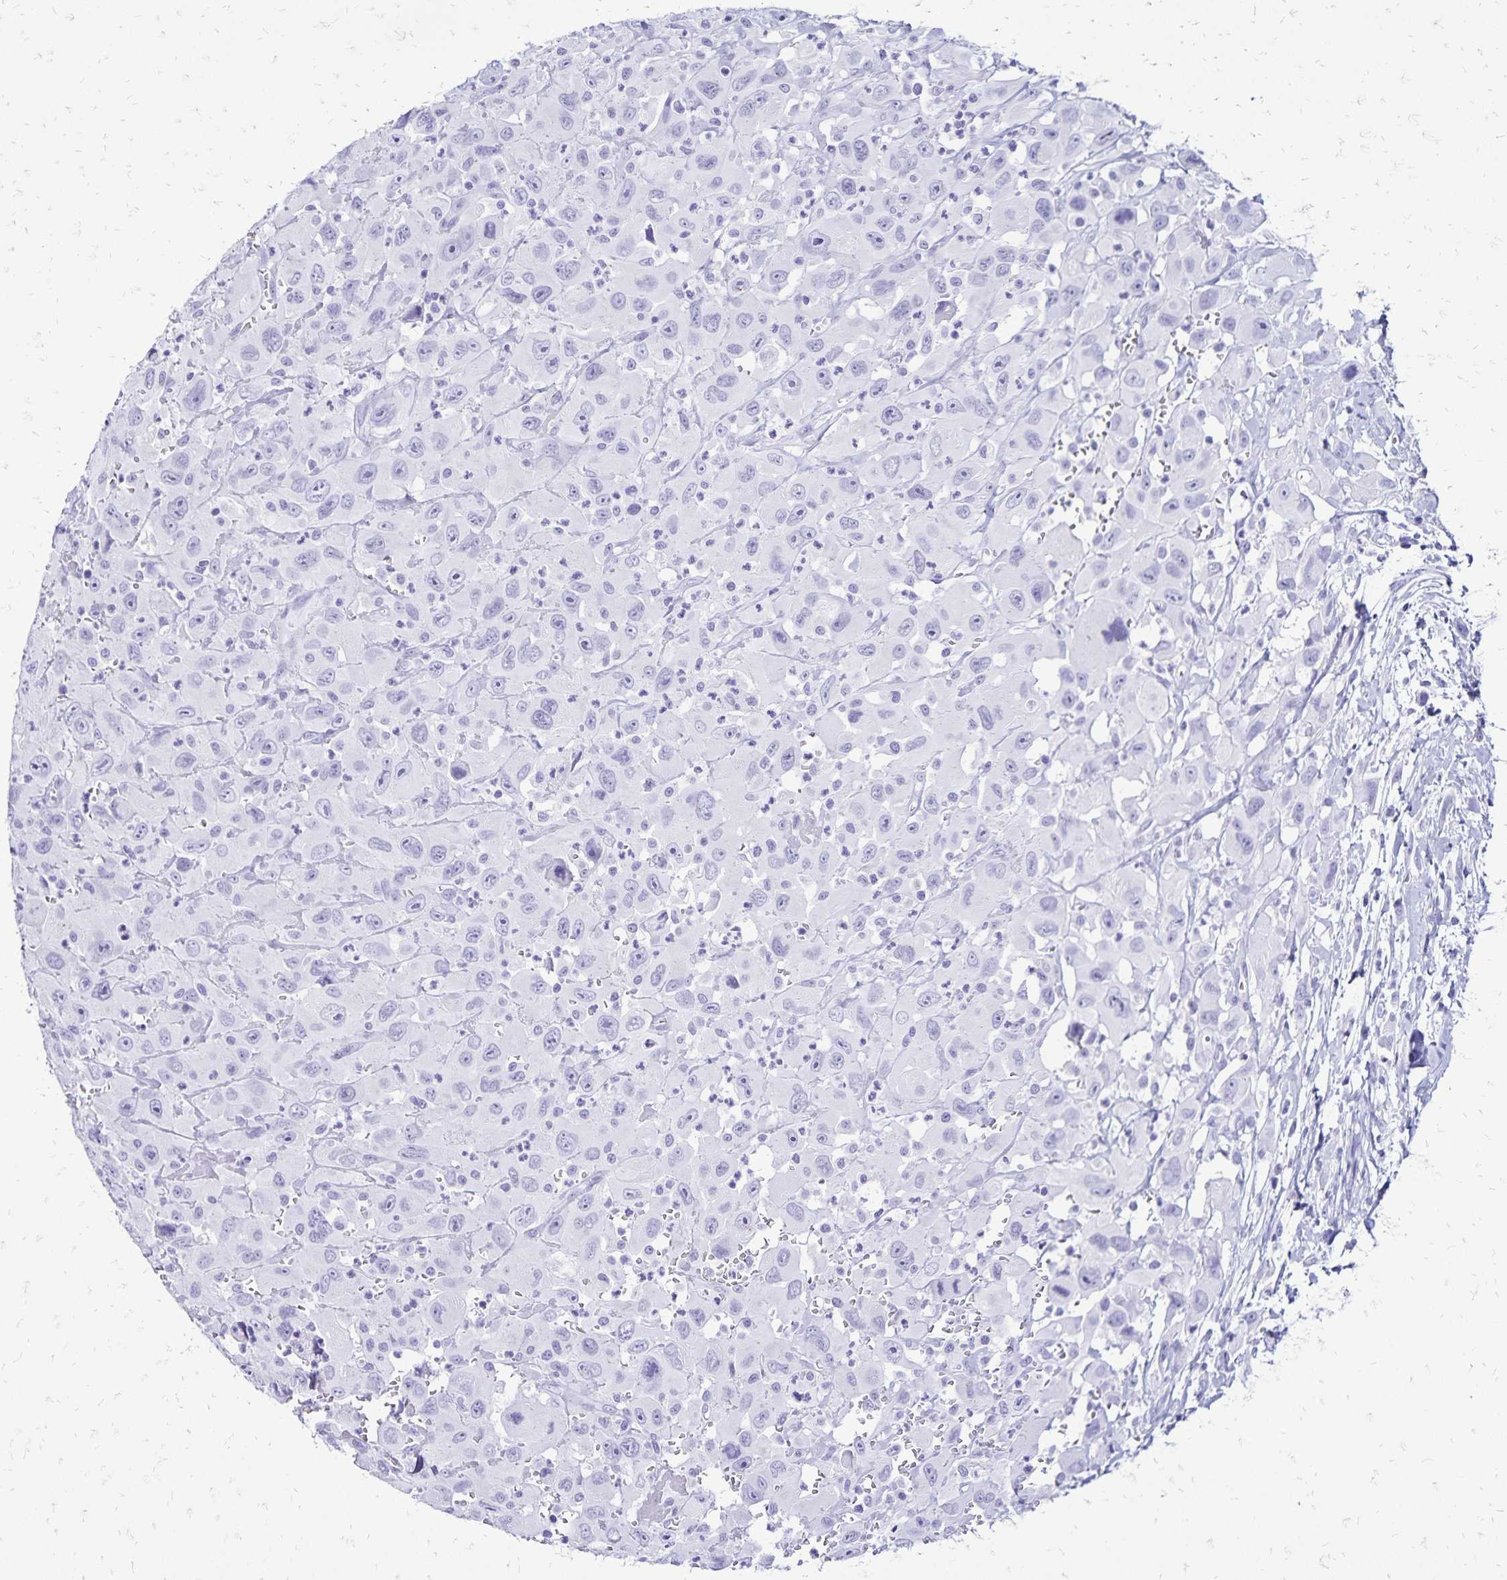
{"staining": {"intensity": "negative", "quantity": "none", "location": "none"}, "tissue": "head and neck cancer", "cell_type": "Tumor cells", "image_type": "cancer", "snomed": [{"axis": "morphology", "description": "Squamous cell carcinoma, NOS"}, {"axis": "morphology", "description": "Squamous cell carcinoma, metastatic, NOS"}, {"axis": "topography", "description": "Oral tissue"}, {"axis": "topography", "description": "Head-Neck"}], "caption": "An IHC image of metastatic squamous cell carcinoma (head and neck) is shown. There is no staining in tumor cells of metastatic squamous cell carcinoma (head and neck).", "gene": "LIN28B", "patient": {"sex": "female", "age": 85}}